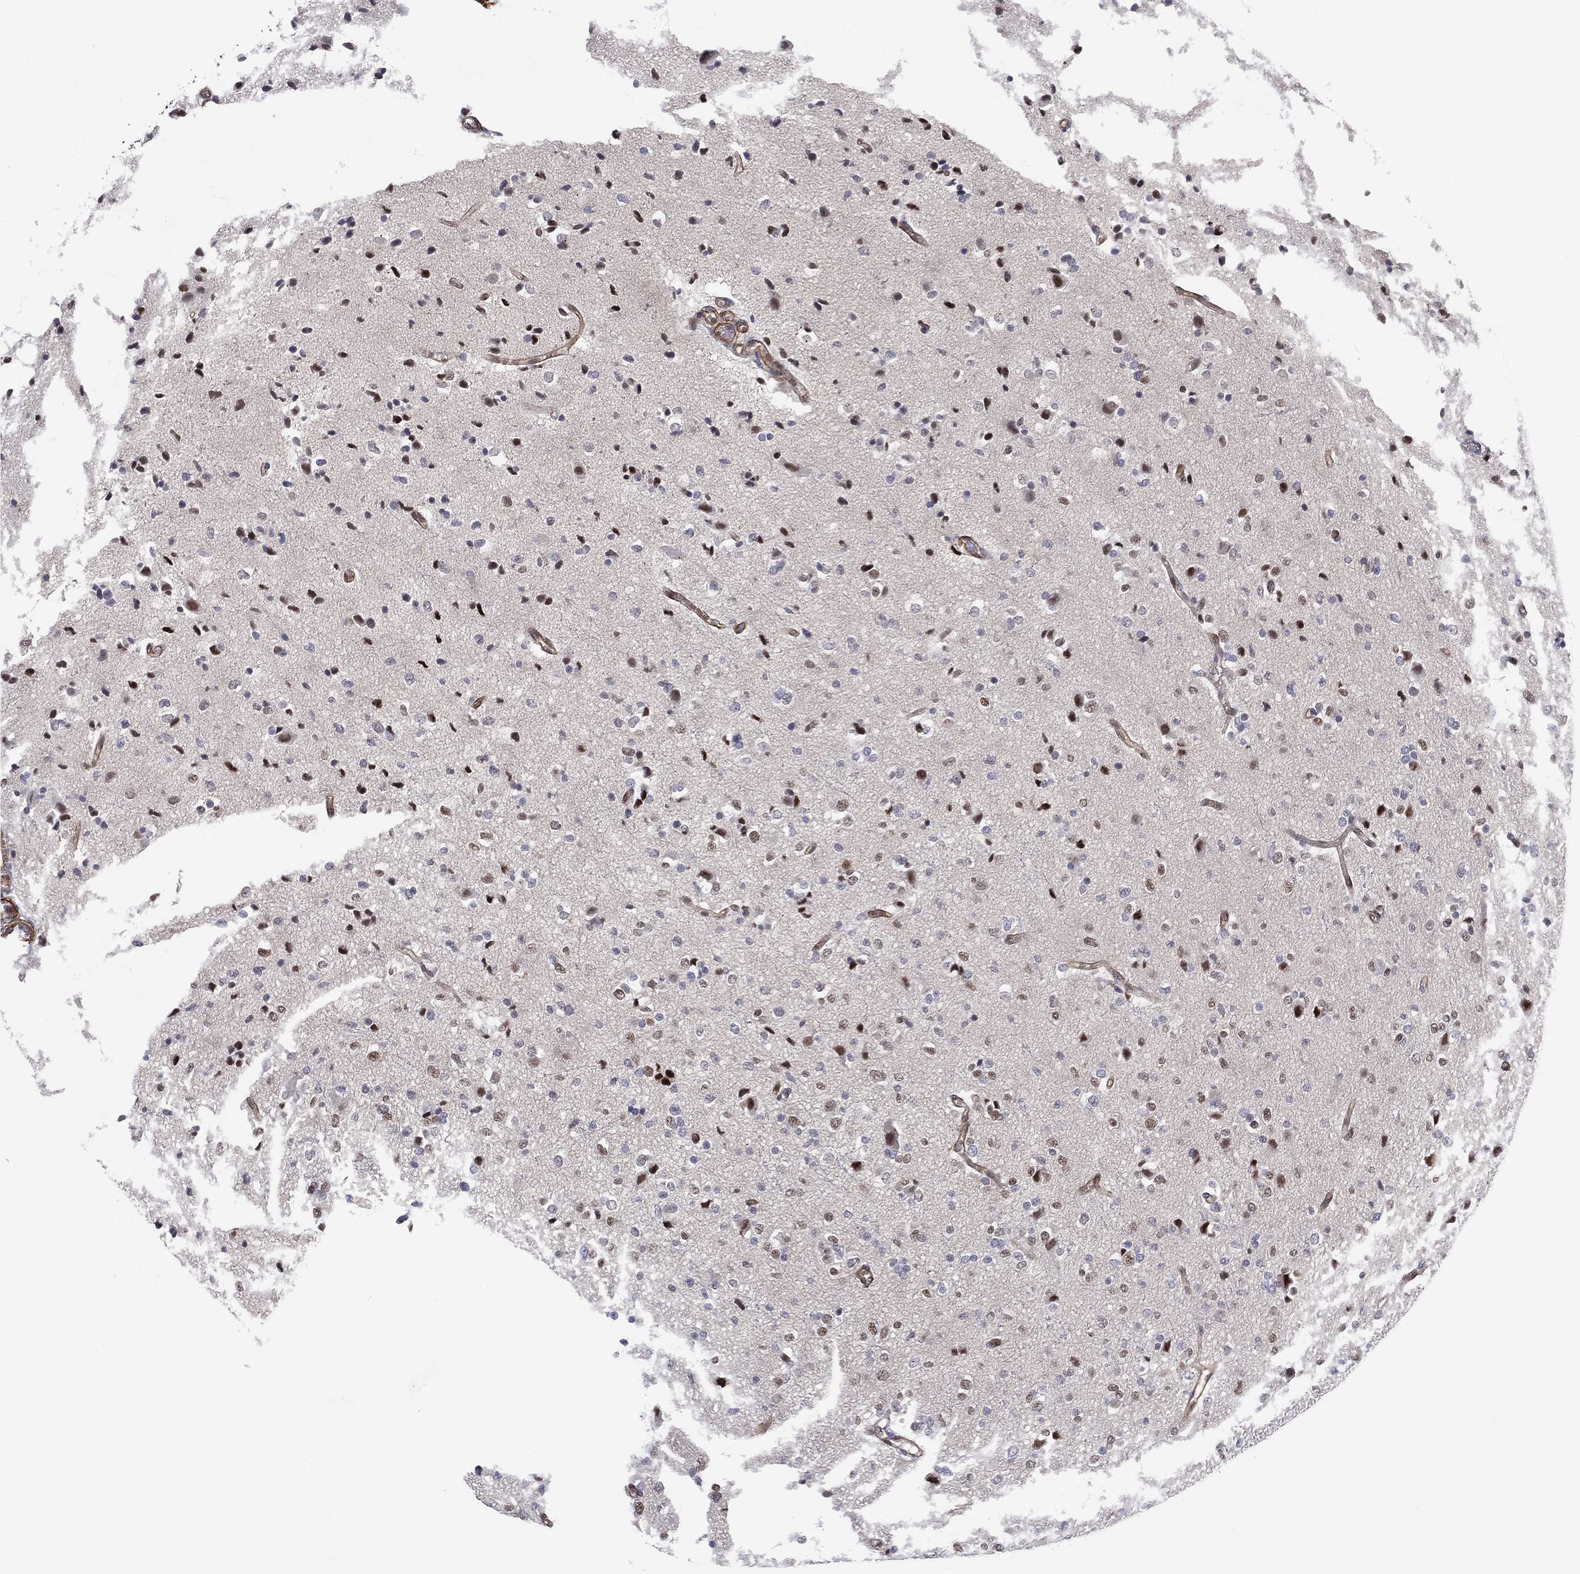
{"staining": {"intensity": "moderate", "quantity": "<25%", "location": "nuclear"}, "tissue": "glioma", "cell_type": "Tumor cells", "image_type": "cancer", "snomed": [{"axis": "morphology", "description": "Glioma, malignant, Low grade"}, {"axis": "topography", "description": "Brain"}], "caption": "Glioma stained with a protein marker demonstrates moderate staining in tumor cells.", "gene": "GSE1", "patient": {"sex": "male", "age": 41}}